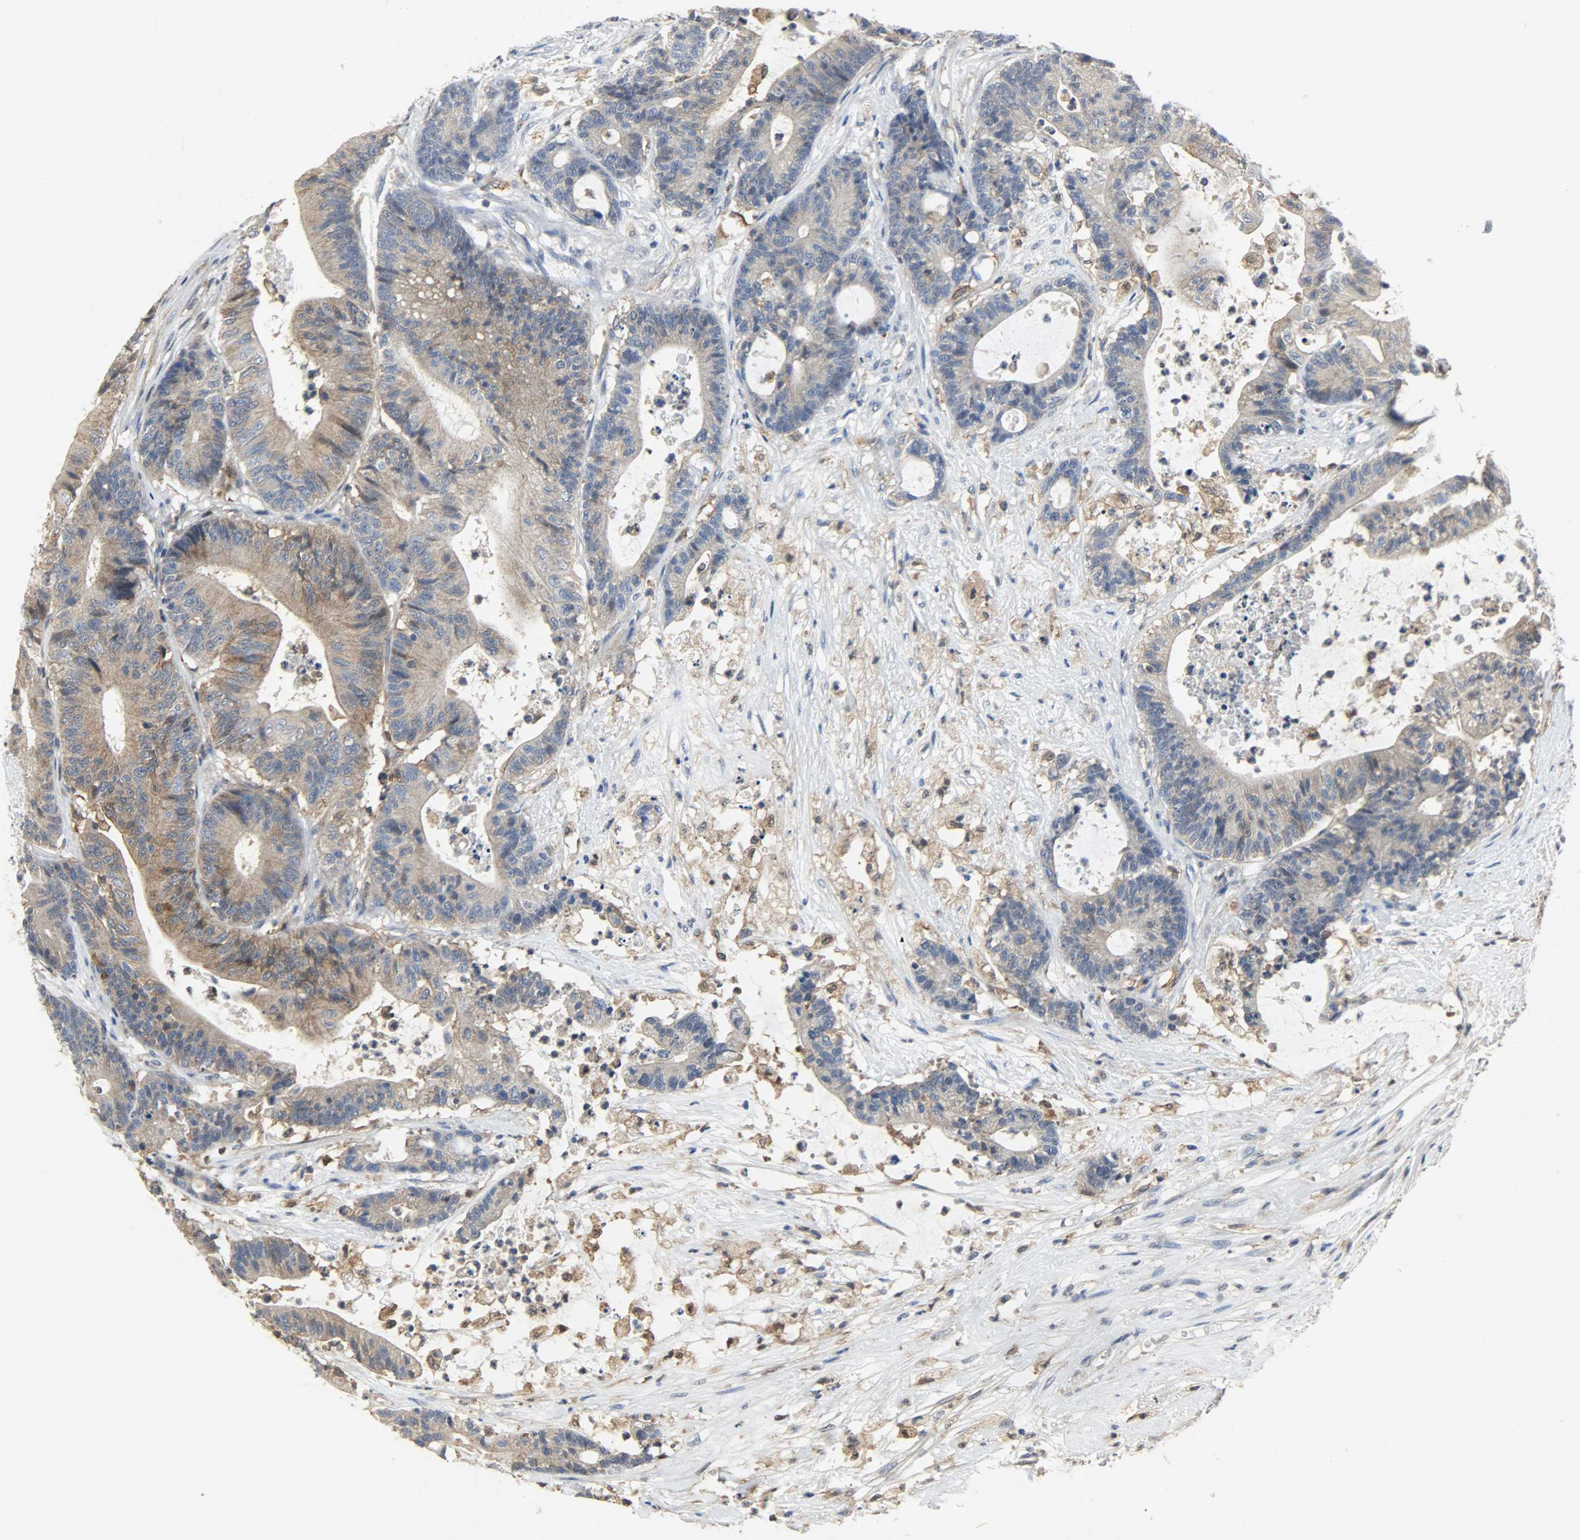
{"staining": {"intensity": "moderate", "quantity": ">75%", "location": "cytoplasmic/membranous"}, "tissue": "colorectal cancer", "cell_type": "Tumor cells", "image_type": "cancer", "snomed": [{"axis": "morphology", "description": "Adenocarcinoma, NOS"}, {"axis": "topography", "description": "Colon"}], "caption": "Brown immunohistochemical staining in human adenocarcinoma (colorectal) shows moderate cytoplasmic/membranous expression in about >75% of tumor cells.", "gene": "TRIM21", "patient": {"sex": "female", "age": 84}}